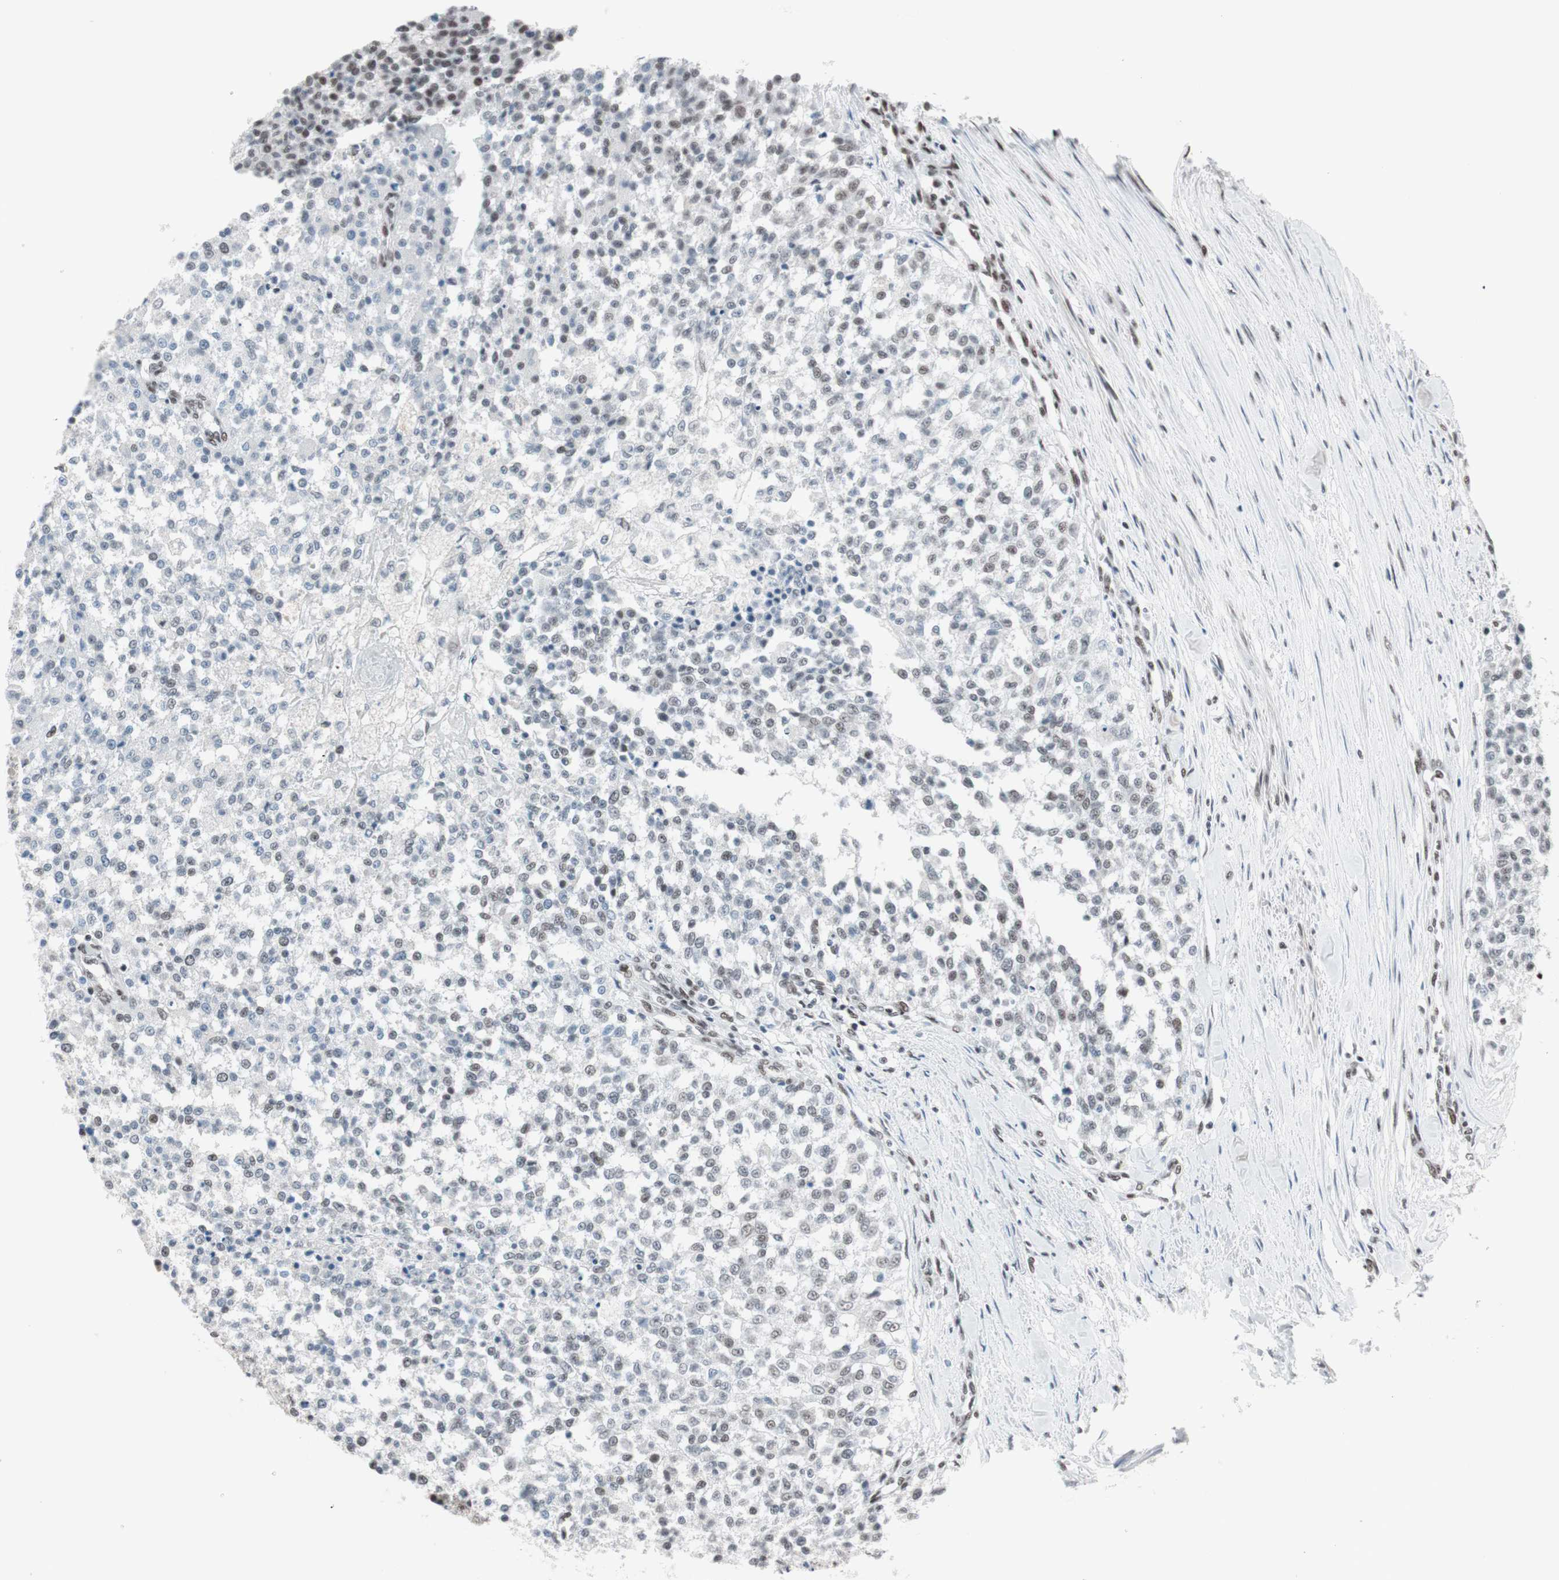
{"staining": {"intensity": "weak", "quantity": "25%-75%", "location": "nuclear"}, "tissue": "testis cancer", "cell_type": "Tumor cells", "image_type": "cancer", "snomed": [{"axis": "morphology", "description": "Seminoma, NOS"}, {"axis": "topography", "description": "Testis"}], "caption": "The histopathology image demonstrates immunohistochemical staining of seminoma (testis). There is weak nuclear positivity is present in approximately 25%-75% of tumor cells. (DAB = brown stain, brightfield microscopy at high magnification).", "gene": "ARID1A", "patient": {"sex": "male", "age": 59}}